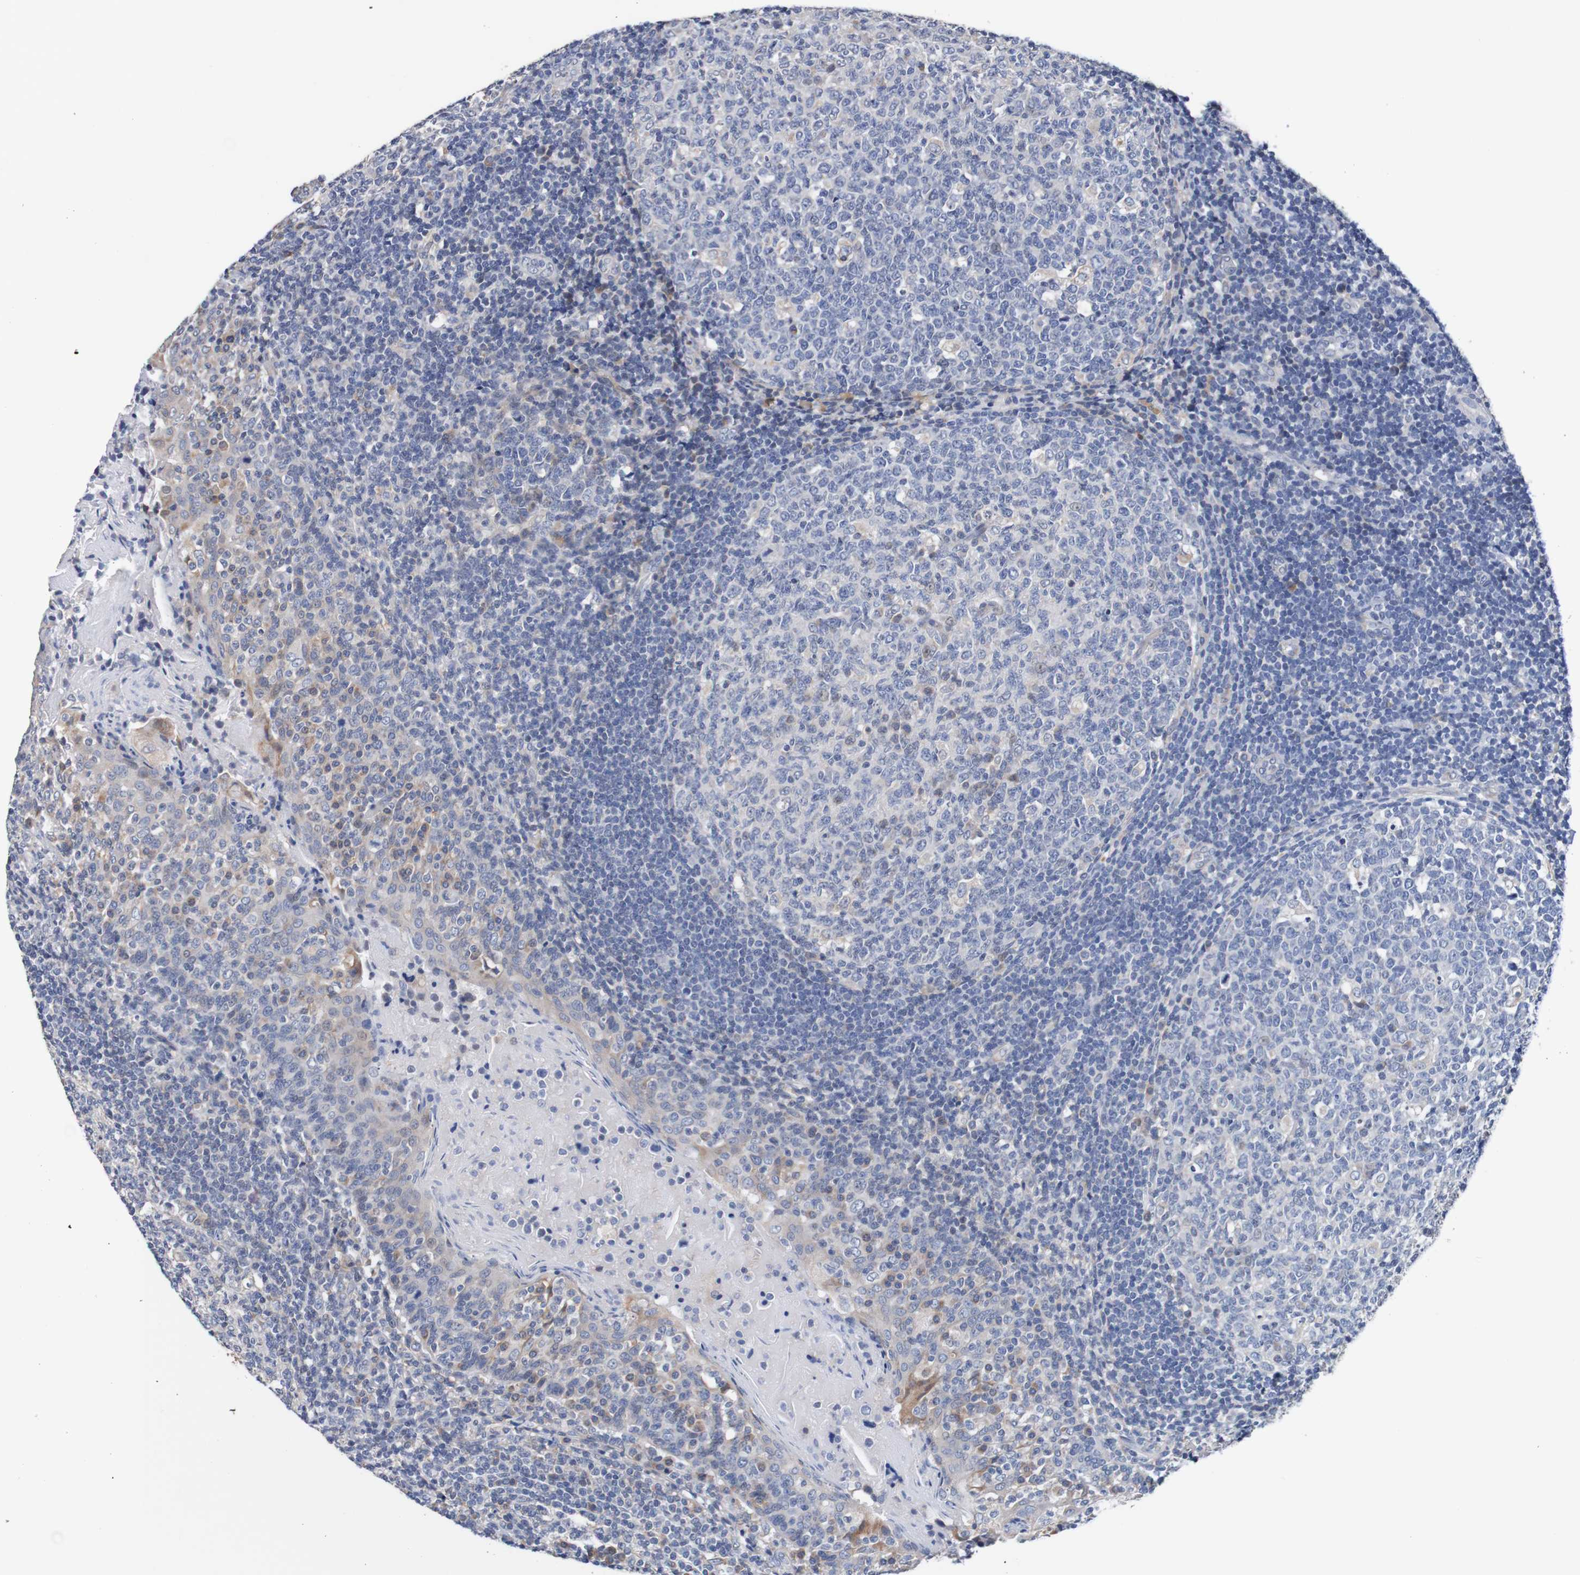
{"staining": {"intensity": "weak", "quantity": "<25%", "location": "cytoplasmic/membranous"}, "tissue": "tonsil", "cell_type": "Germinal center cells", "image_type": "normal", "snomed": [{"axis": "morphology", "description": "Normal tissue, NOS"}, {"axis": "topography", "description": "Tonsil"}], "caption": "Immunohistochemical staining of normal tonsil reveals no significant positivity in germinal center cells.", "gene": "FIBP", "patient": {"sex": "female", "age": 19}}